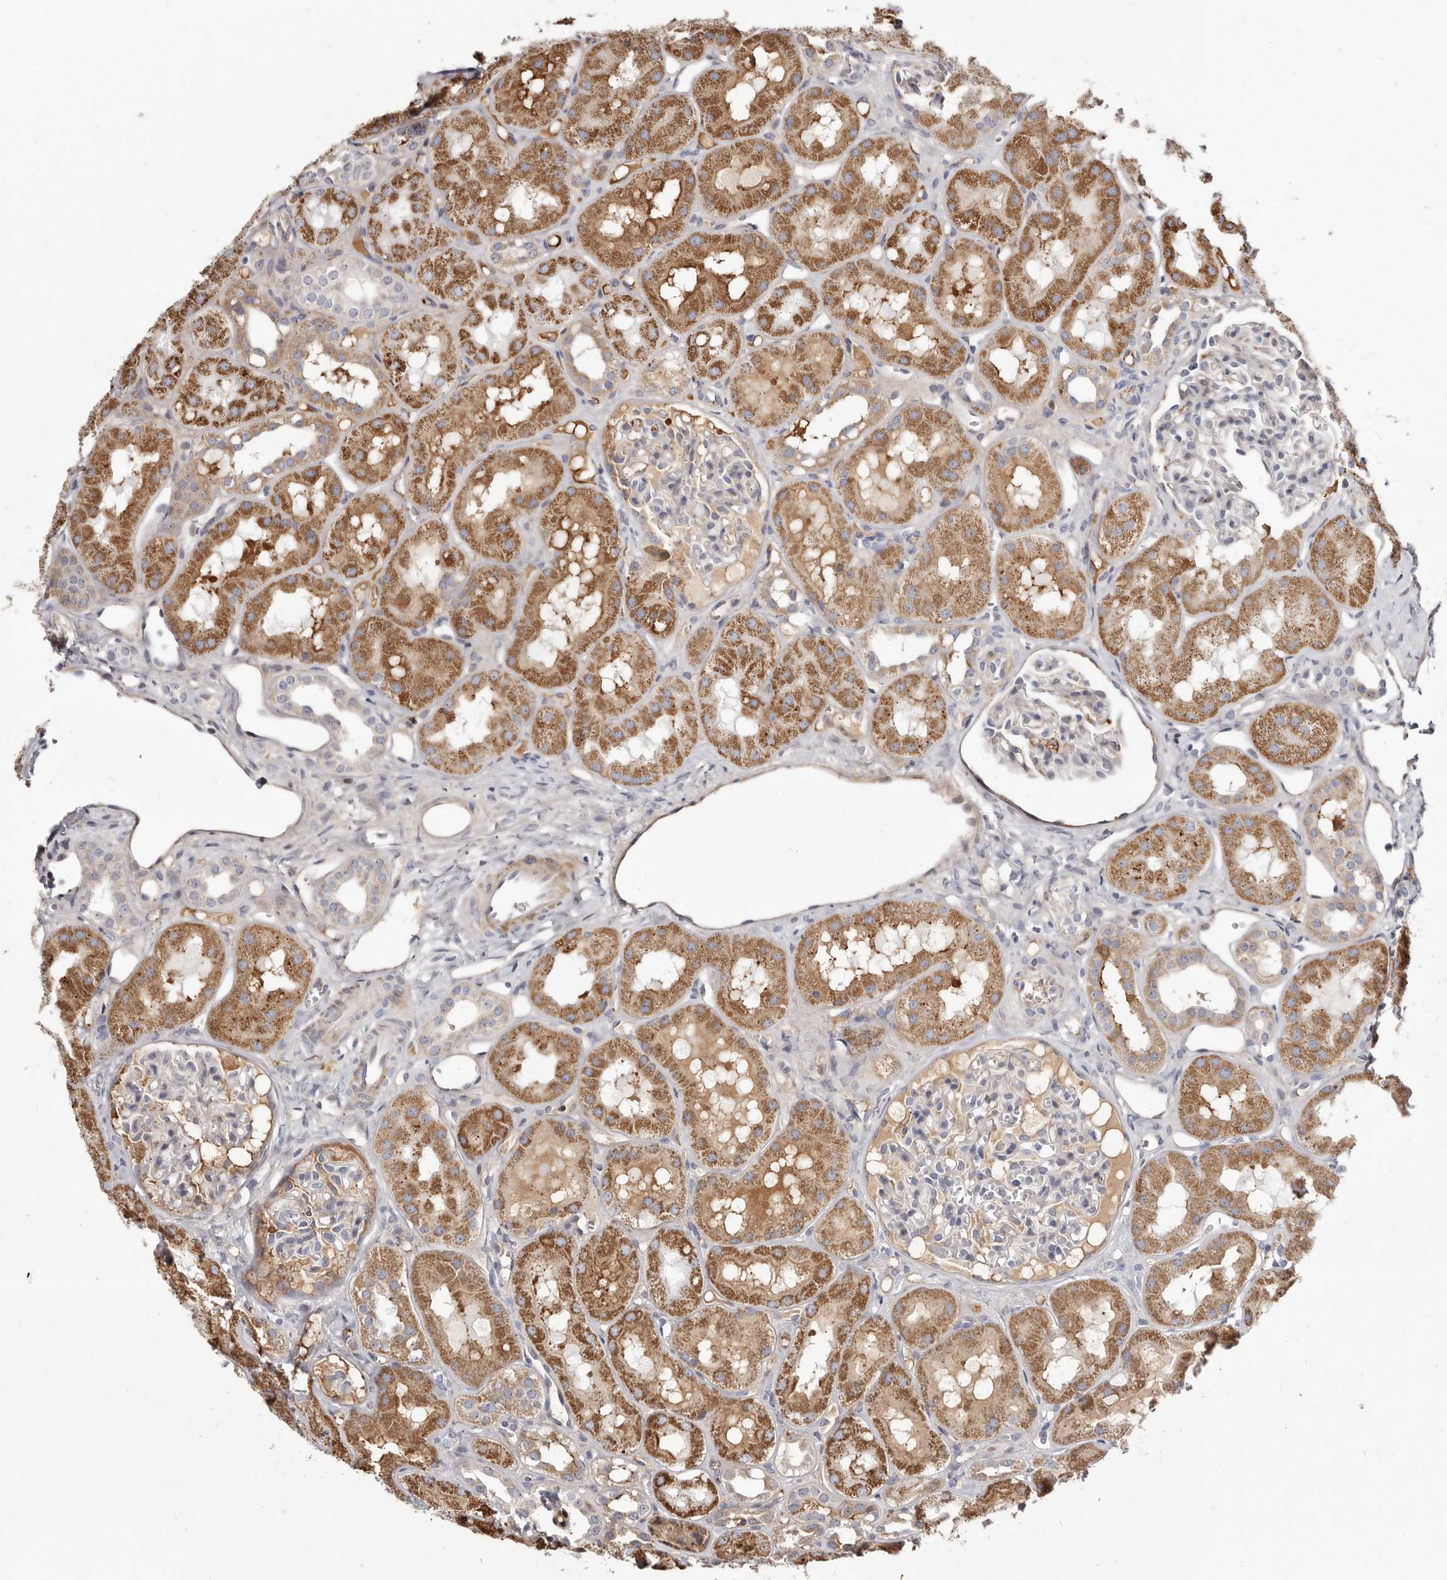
{"staining": {"intensity": "weak", "quantity": "<25%", "location": "cytoplasmic/membranous"}, "tissue": "kidney", "cell_type": "Cells in glomeruli", "image_type": "normal", "snomed": [{"axis": "morphology", "description": "Normal tissue, NOS"}, {"axis": "topography", "description": "Kidney"}], "caption": "Human kidney stained for a protein using immunohistochemistry reveals no positivity in cells in glomeruli.", "gene": "NUBPL", "patient": {"sex": "male", "age": 16}}